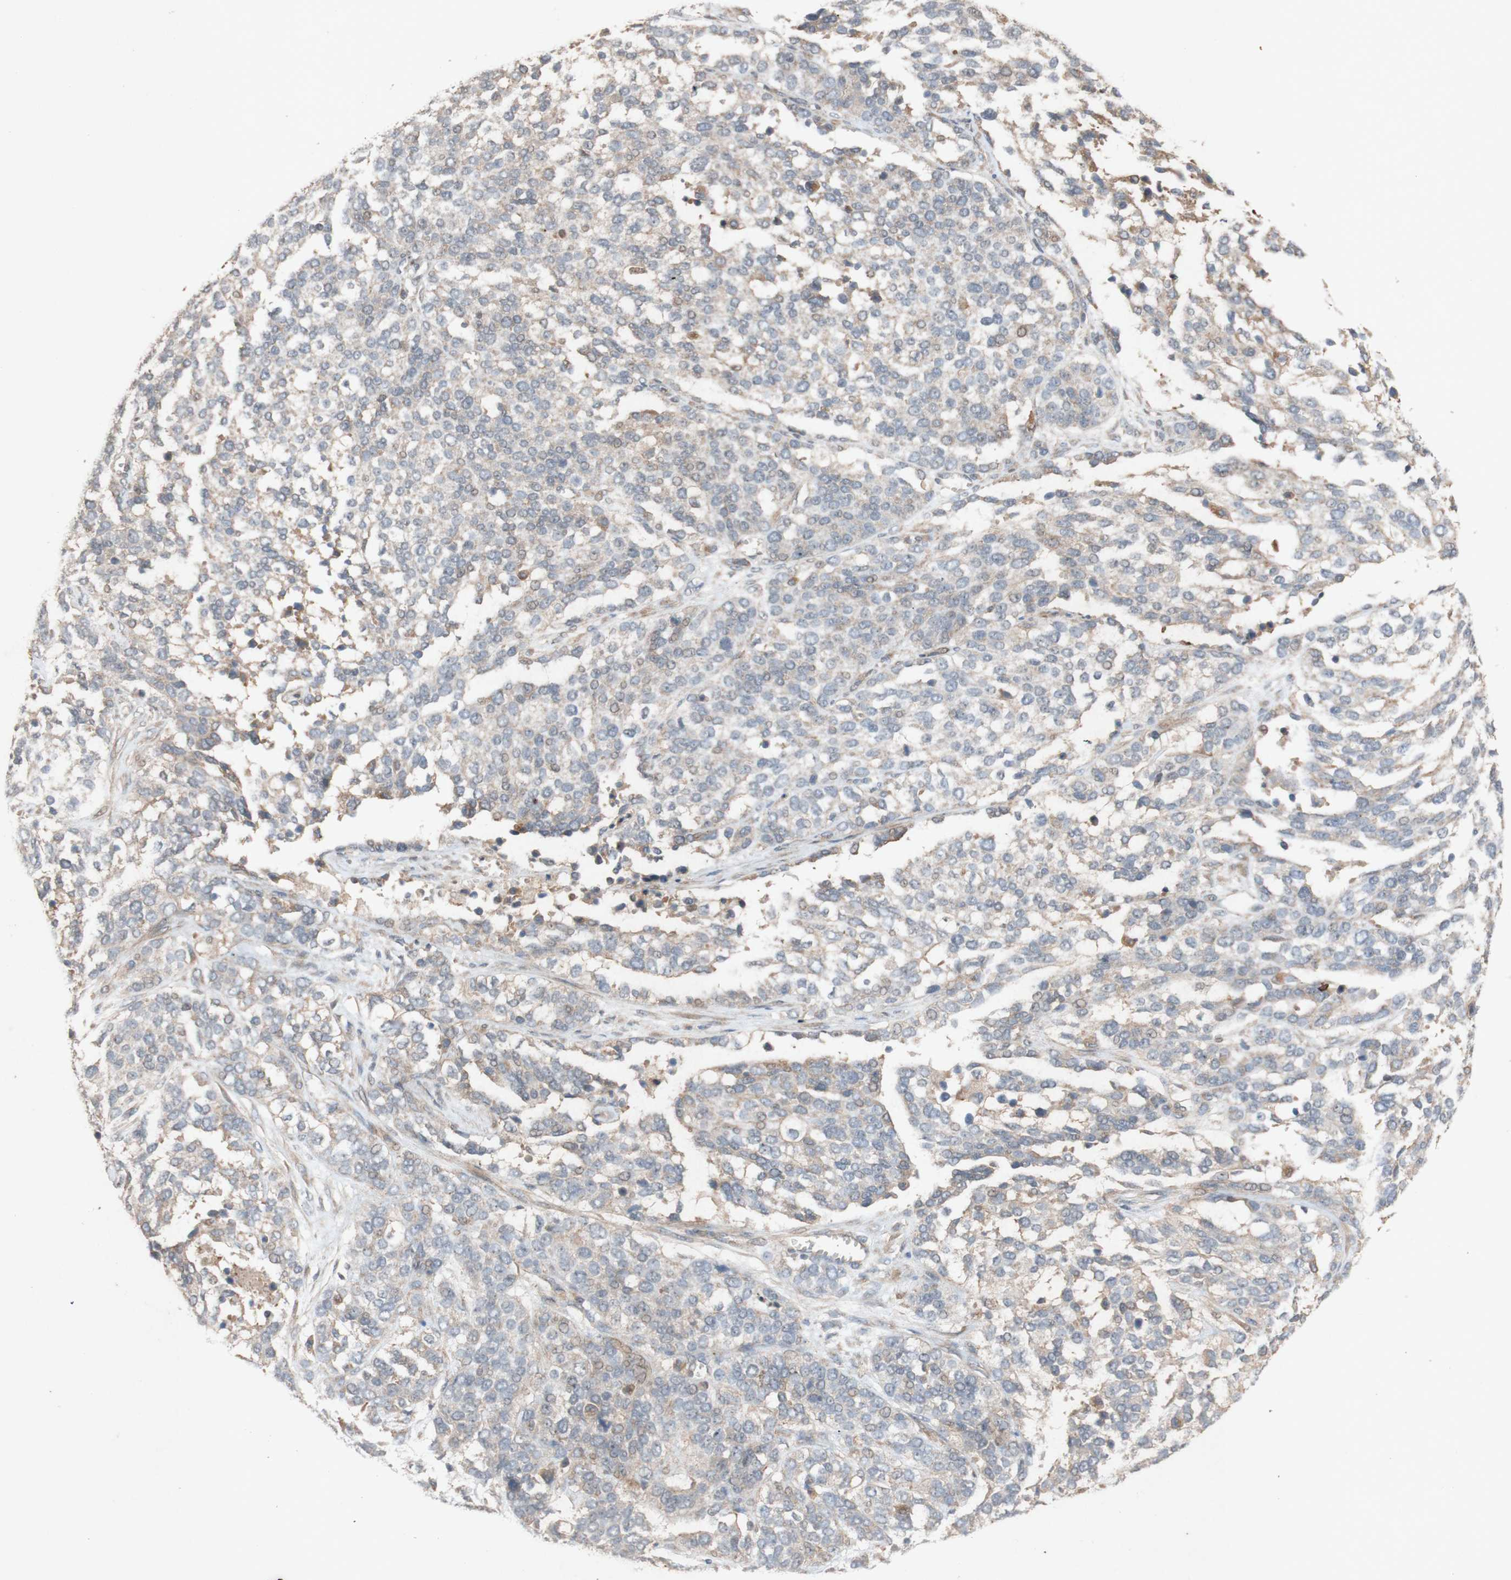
{"staining": {"intensity": "weak", "quantity": "25%-75%", "location": "cytoplasmic/membranous"}, "tissue": "ovarian cancer", "cell_type": "Tumor cells", "image_type": "cancer", "snomed": [{"axis": "morphology", "description": "Cystadenocarcinoma, serous, NOS"}, {"axis": "topography", "description": "Ovary"}], "caption": "Immunohistochemical staining of human ovarian serous cystadenocarcinoma exhibits low levels of weak cytoplasmic/membranous positivity in approximately 25%-75% of tumor cells.", "gene": "ATP6V1F", "patient": {"sex": "female", "age": 44}}